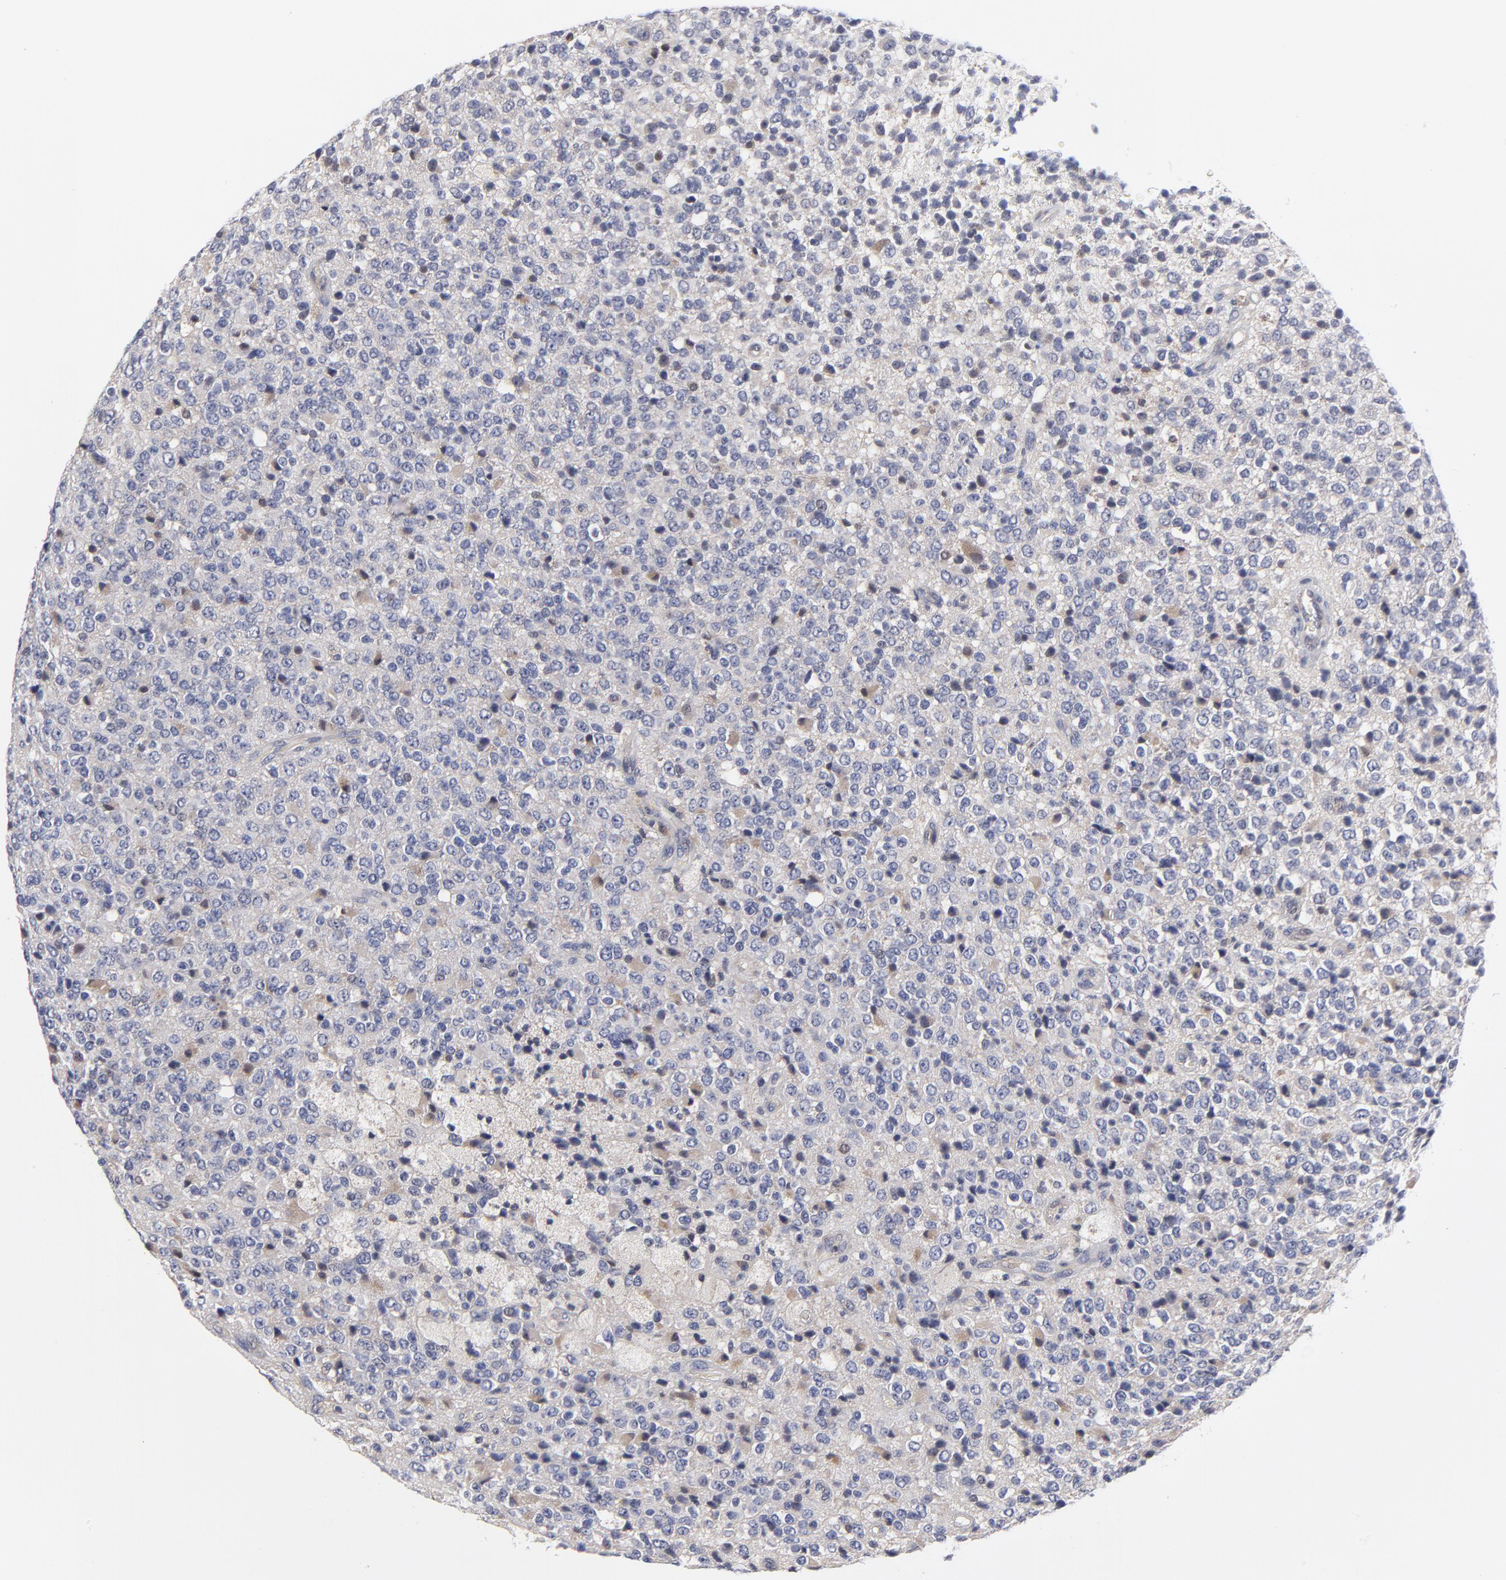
{"staining": {"intensity": "moderate", "quantity": "<25%", "location": "cytoplasmic/membranous"}, "tissue": "glioma", "cell_type": "Tumor cells", "image_type": "cancer", "snomed": [{"axis": "morphology", "description": "Glioma, malignant, High grade"}, {"axis": "topography", "description": "pancreas cauda"}], "caption": "A photomicrograph of human malignant high-grade glioma stained for a protein exhibits moderate cytoplasmic/membranous brown staining in tumor cells.", "gene": "ZNF157", "patient": {"sex": "male", "age": 60}}